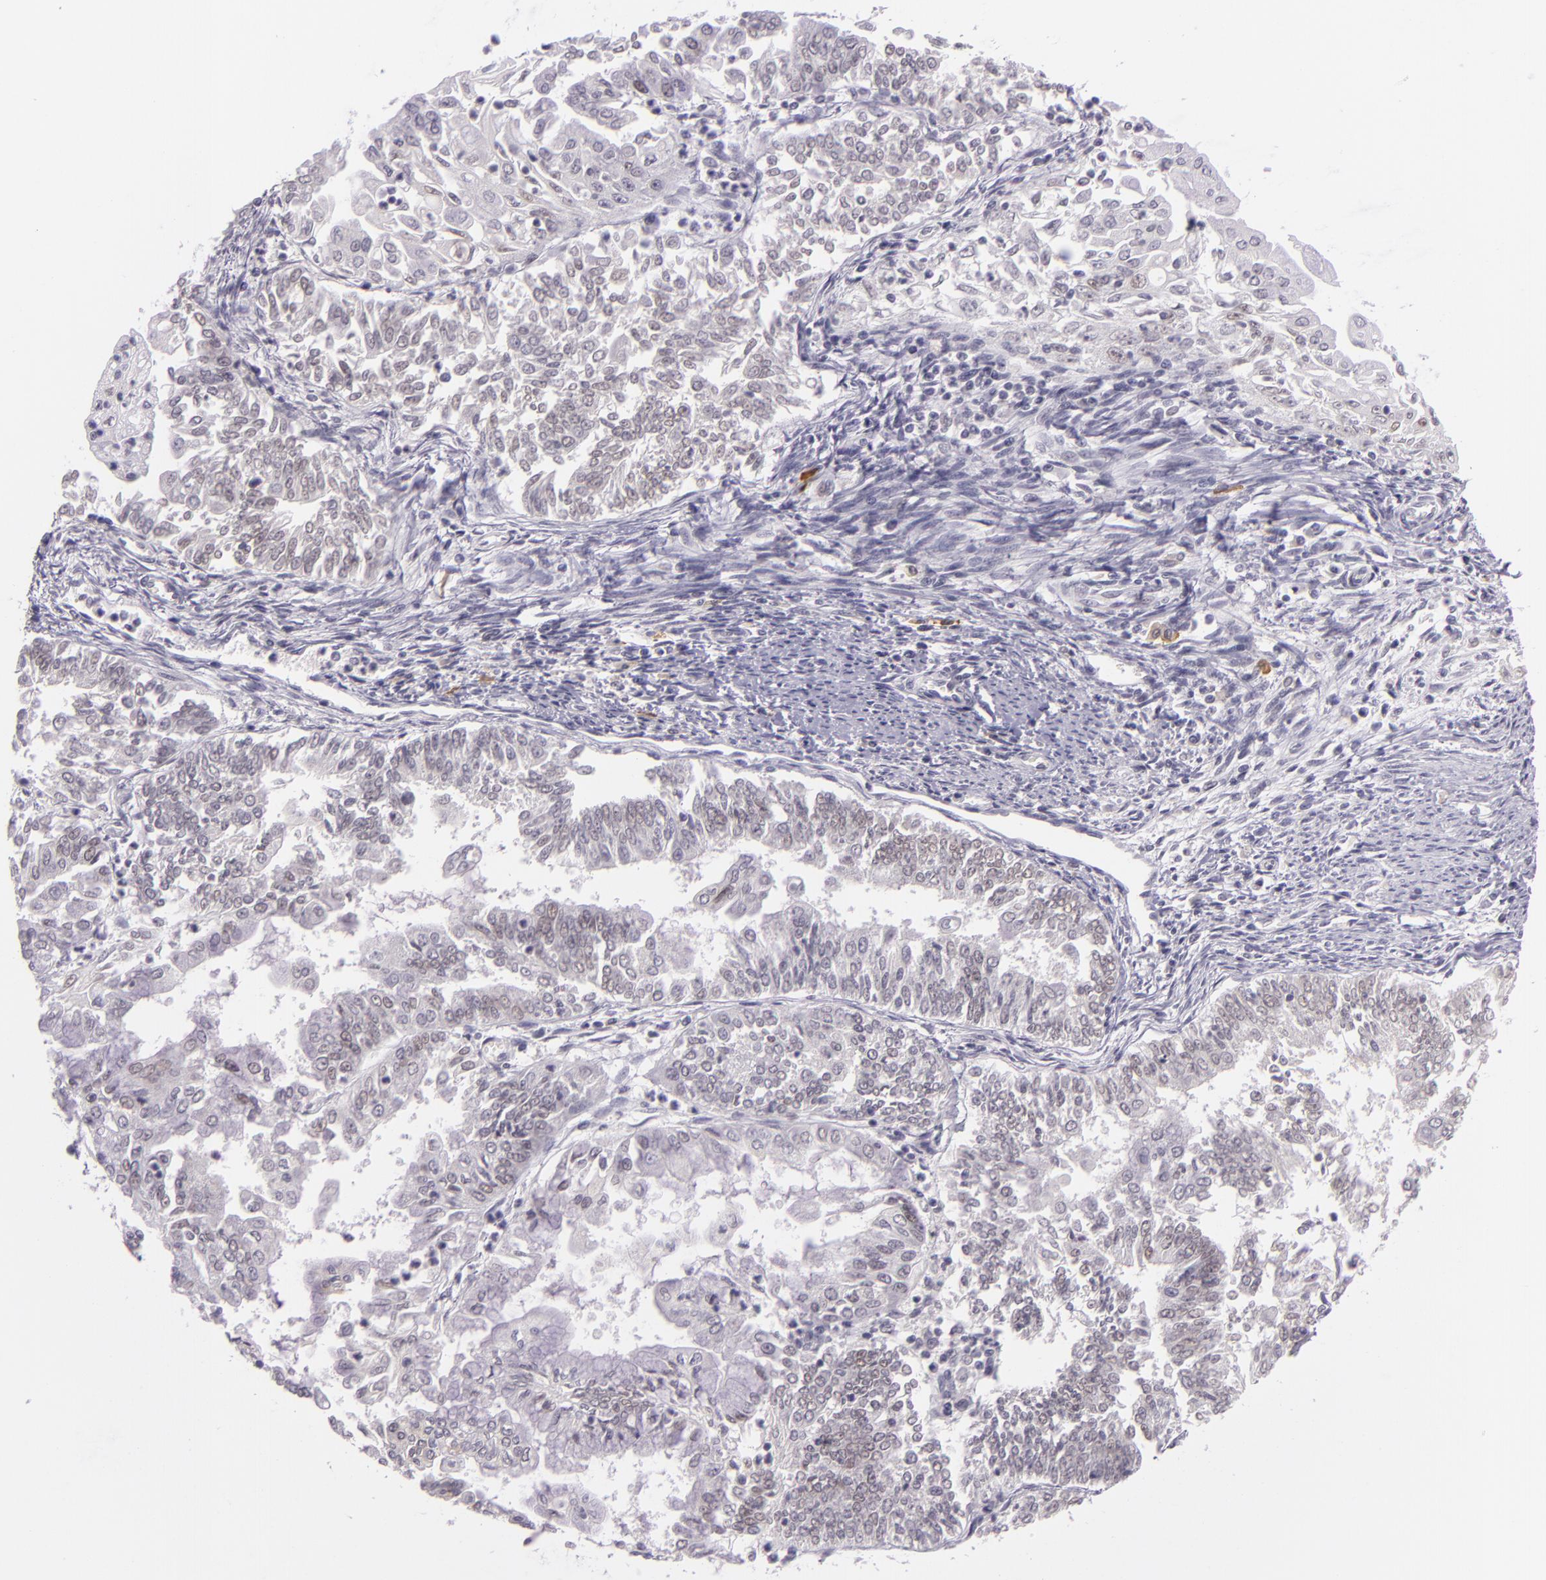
{"staining": {"intensity": "negative", "quantity": "none", "location": "none"}, "tissue": "endometrial cancer", "cell_type": "Tumor cells", "image_type": "cancer", "snomed": [{"axis": "morphology", "description": "Adenocarcinoma, NOS"}, {"axis": "topography", "description": "Endometrium"}], "caption": "Tumor cells show no significant positivity in adenocarcinoma (endometrial). The staining was performed using DAB (3,3'-diaminobenzidine) to visualize the protein expression in brown, while the nuclei were stained in blue with hematoxylin (Magnification: 20x).", "gene": "CHEK2", "patient": {"sex": "female", "age": 75}}